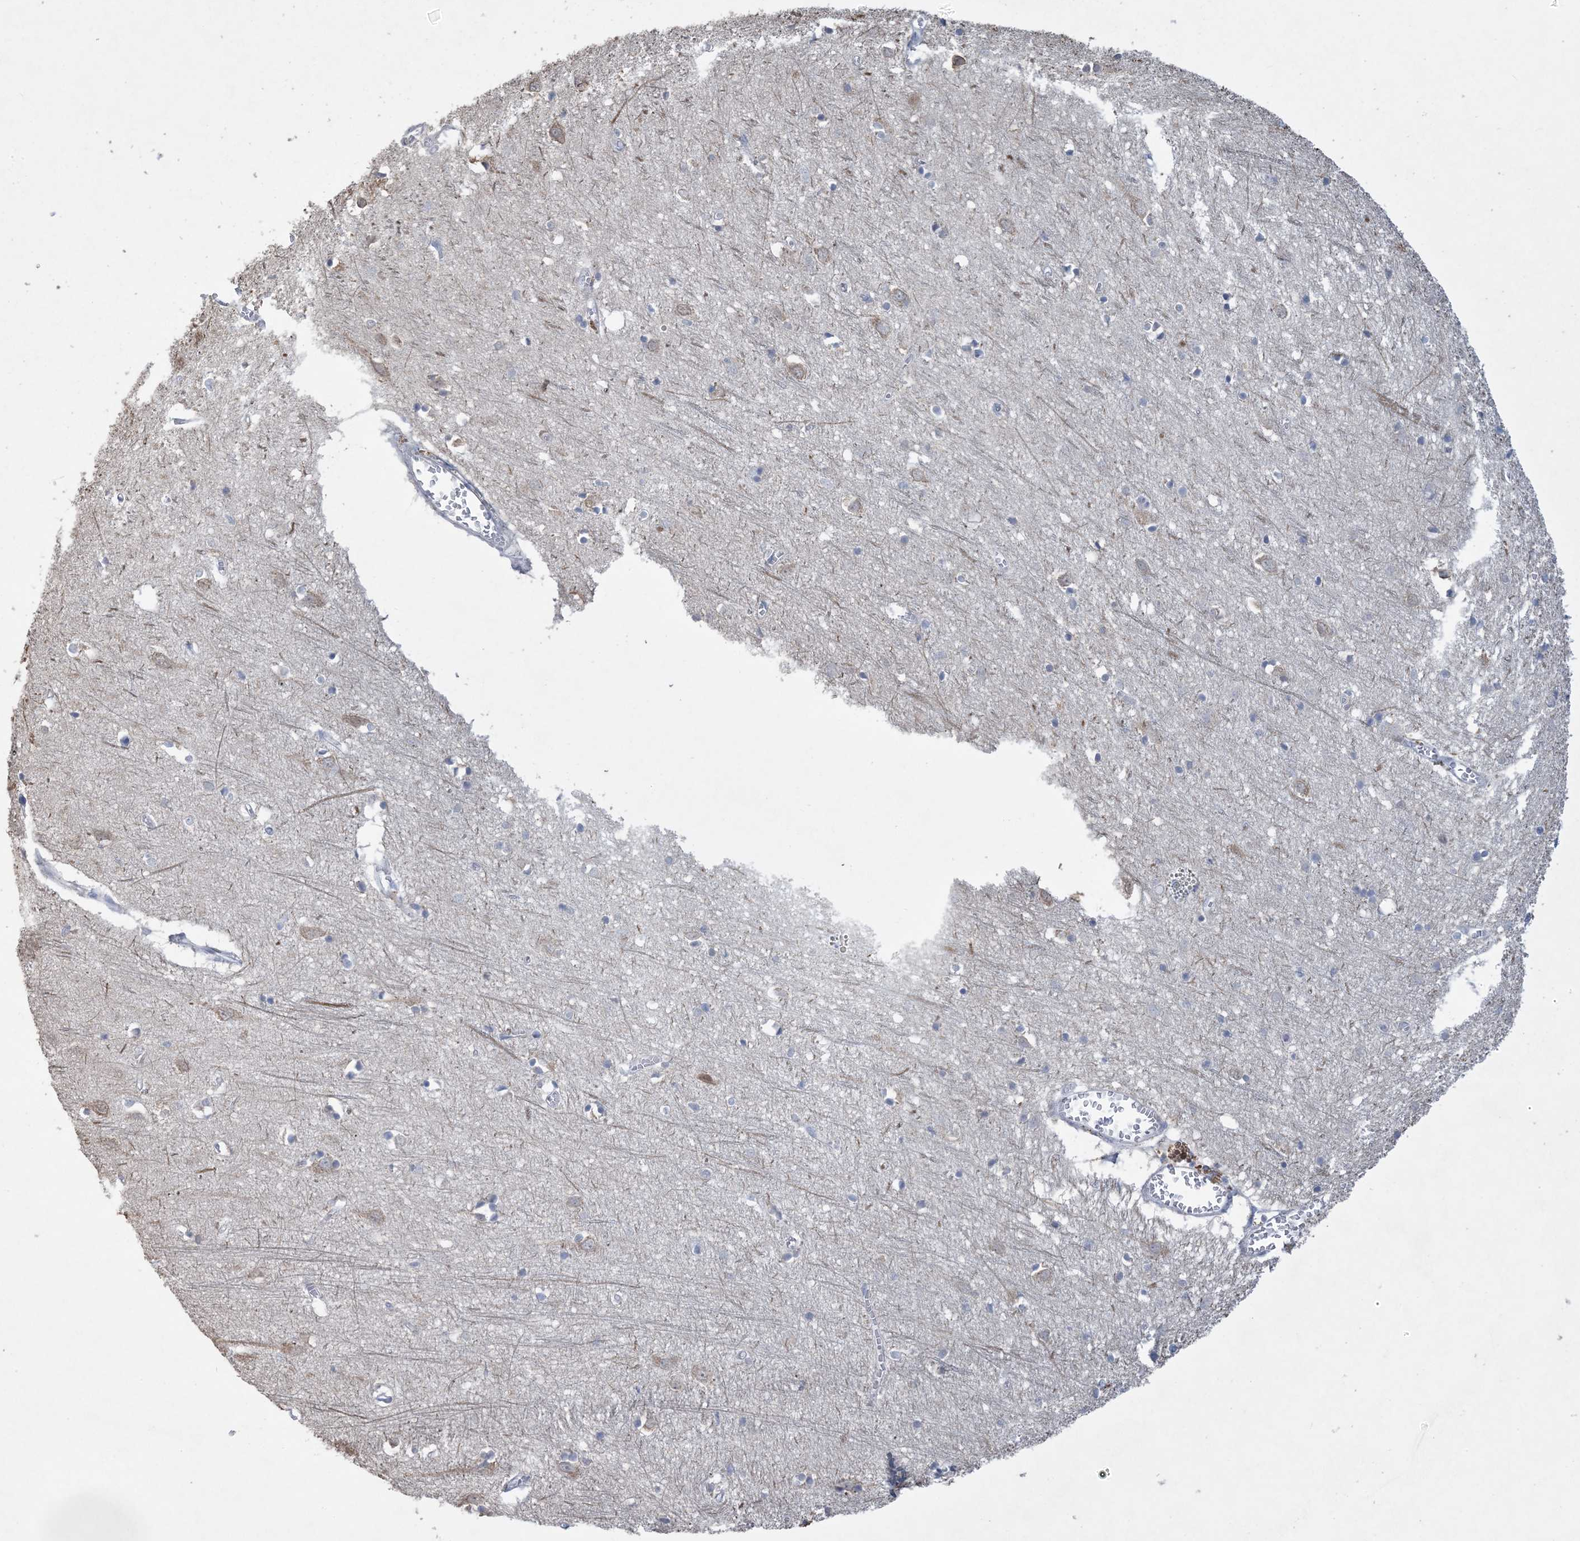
{"staining": {"intensity": "negative", "quantity": "none", "location": "none"}, "tissue": "cerebral cortex", "cell_type": "Endothelial cells", "image_type": "normal", "snomed": [{"axis": "morphology", "description": "Normal tissue, NOS"}, {"axis": "topography", "description": "Cerebral cortex"}], "caption": "This histopathology image is of unremarkable cerebral cortex stained with immunohistochemistry to label a protein in brown with the nuclei are counter-stained blue. There is no expression in endothelial cells.", "gene": "HMGCS1", "patient": {"sex": "female", "age": 64}}